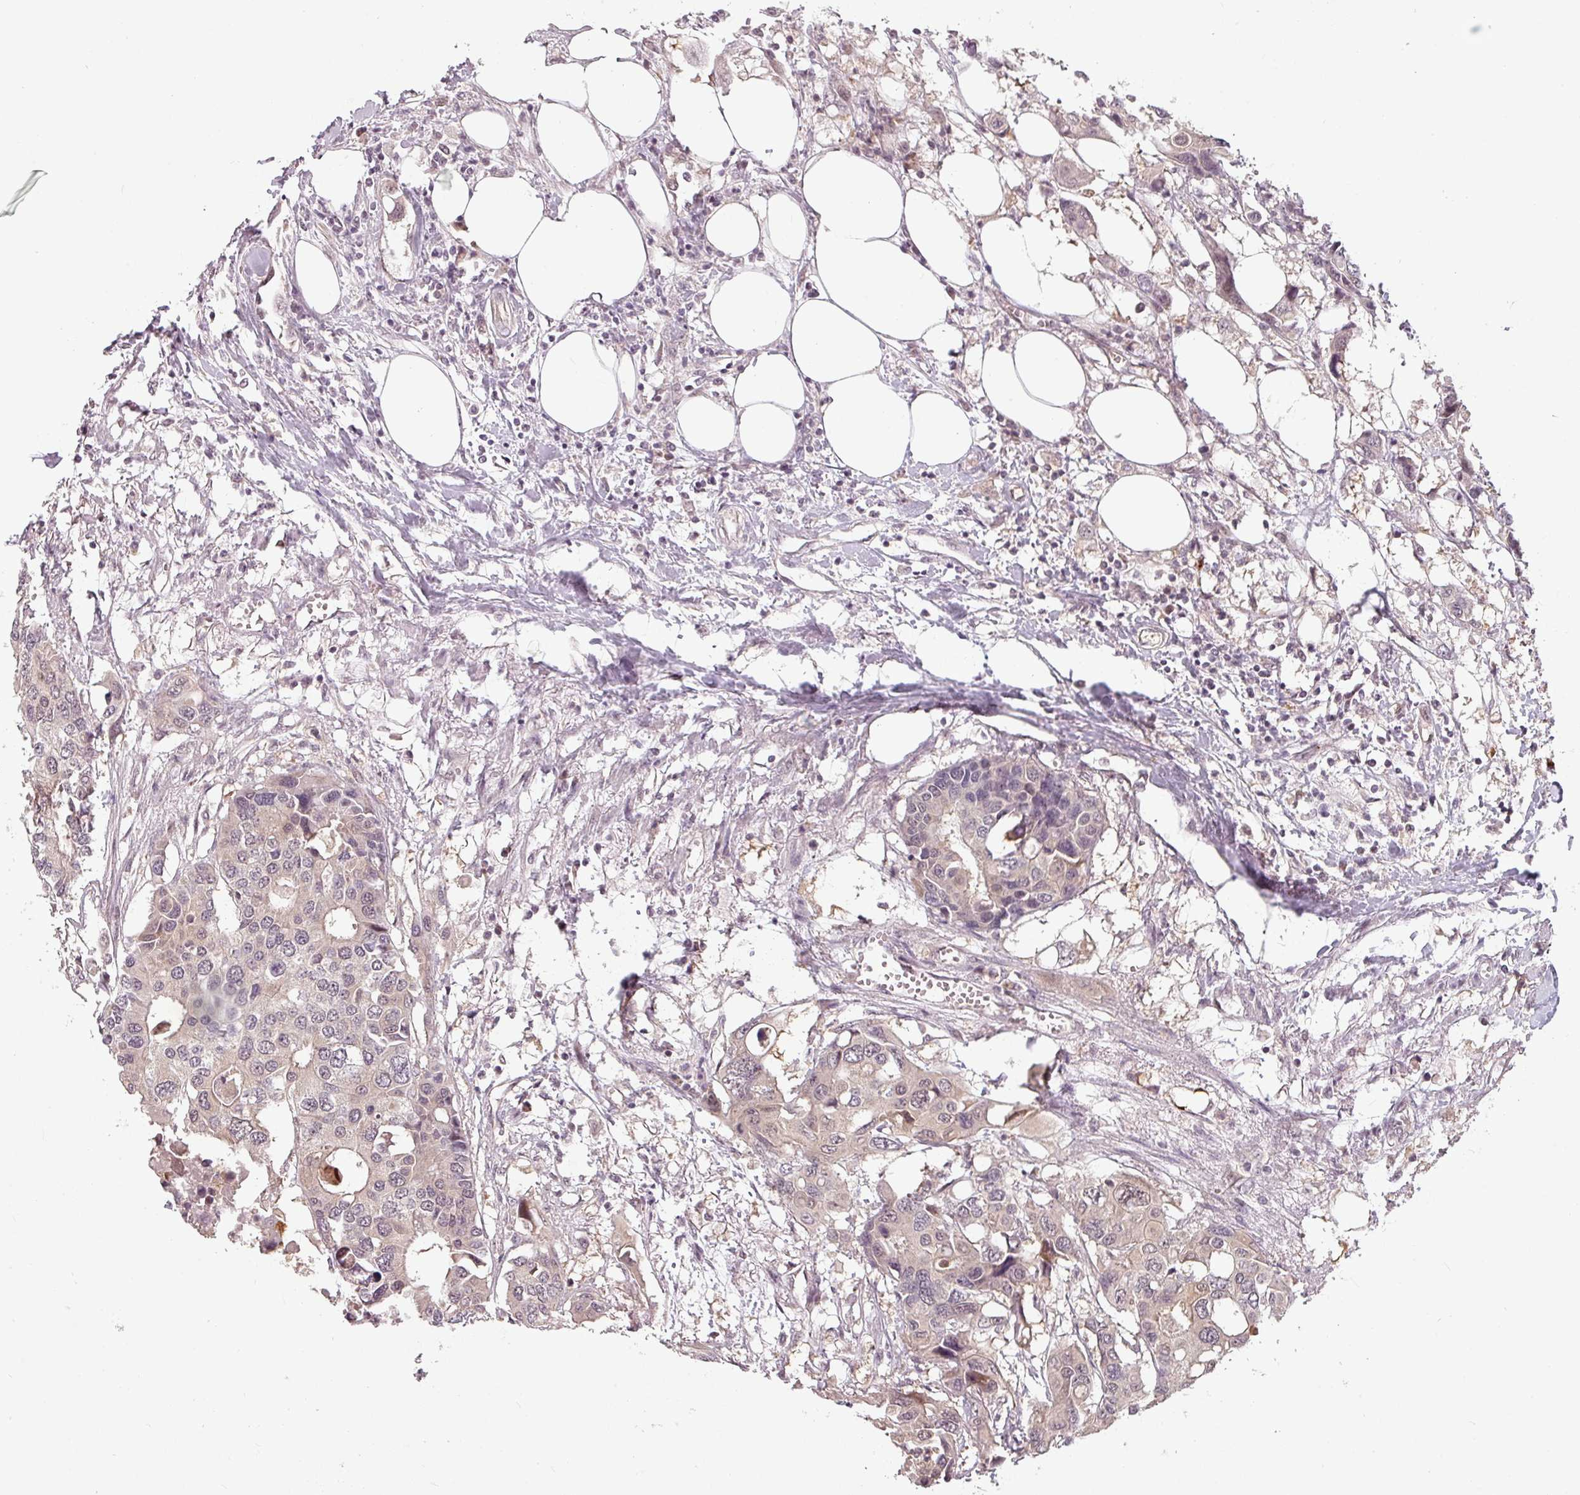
{"staining": {"intensity": "negative", "quantity": "none", "location": "none"}, "tissue": "colorectal cancer", "cell_type": "Tumor cells", "image_type": "cancer", "snomed": [{"axis": "morphology", "description": "Adenocarcinoma, NOS"}, {"axis": "topography", "description": "Colon"}], "caption": "High power microscopy image of an immunohistochemistry (IHC) histopathology image of colorectal adenocarcinoma, revealing no significant expression in tumor cells.", "gene": "CLIC1", "patient": {"sex": "male", "age": 77}}